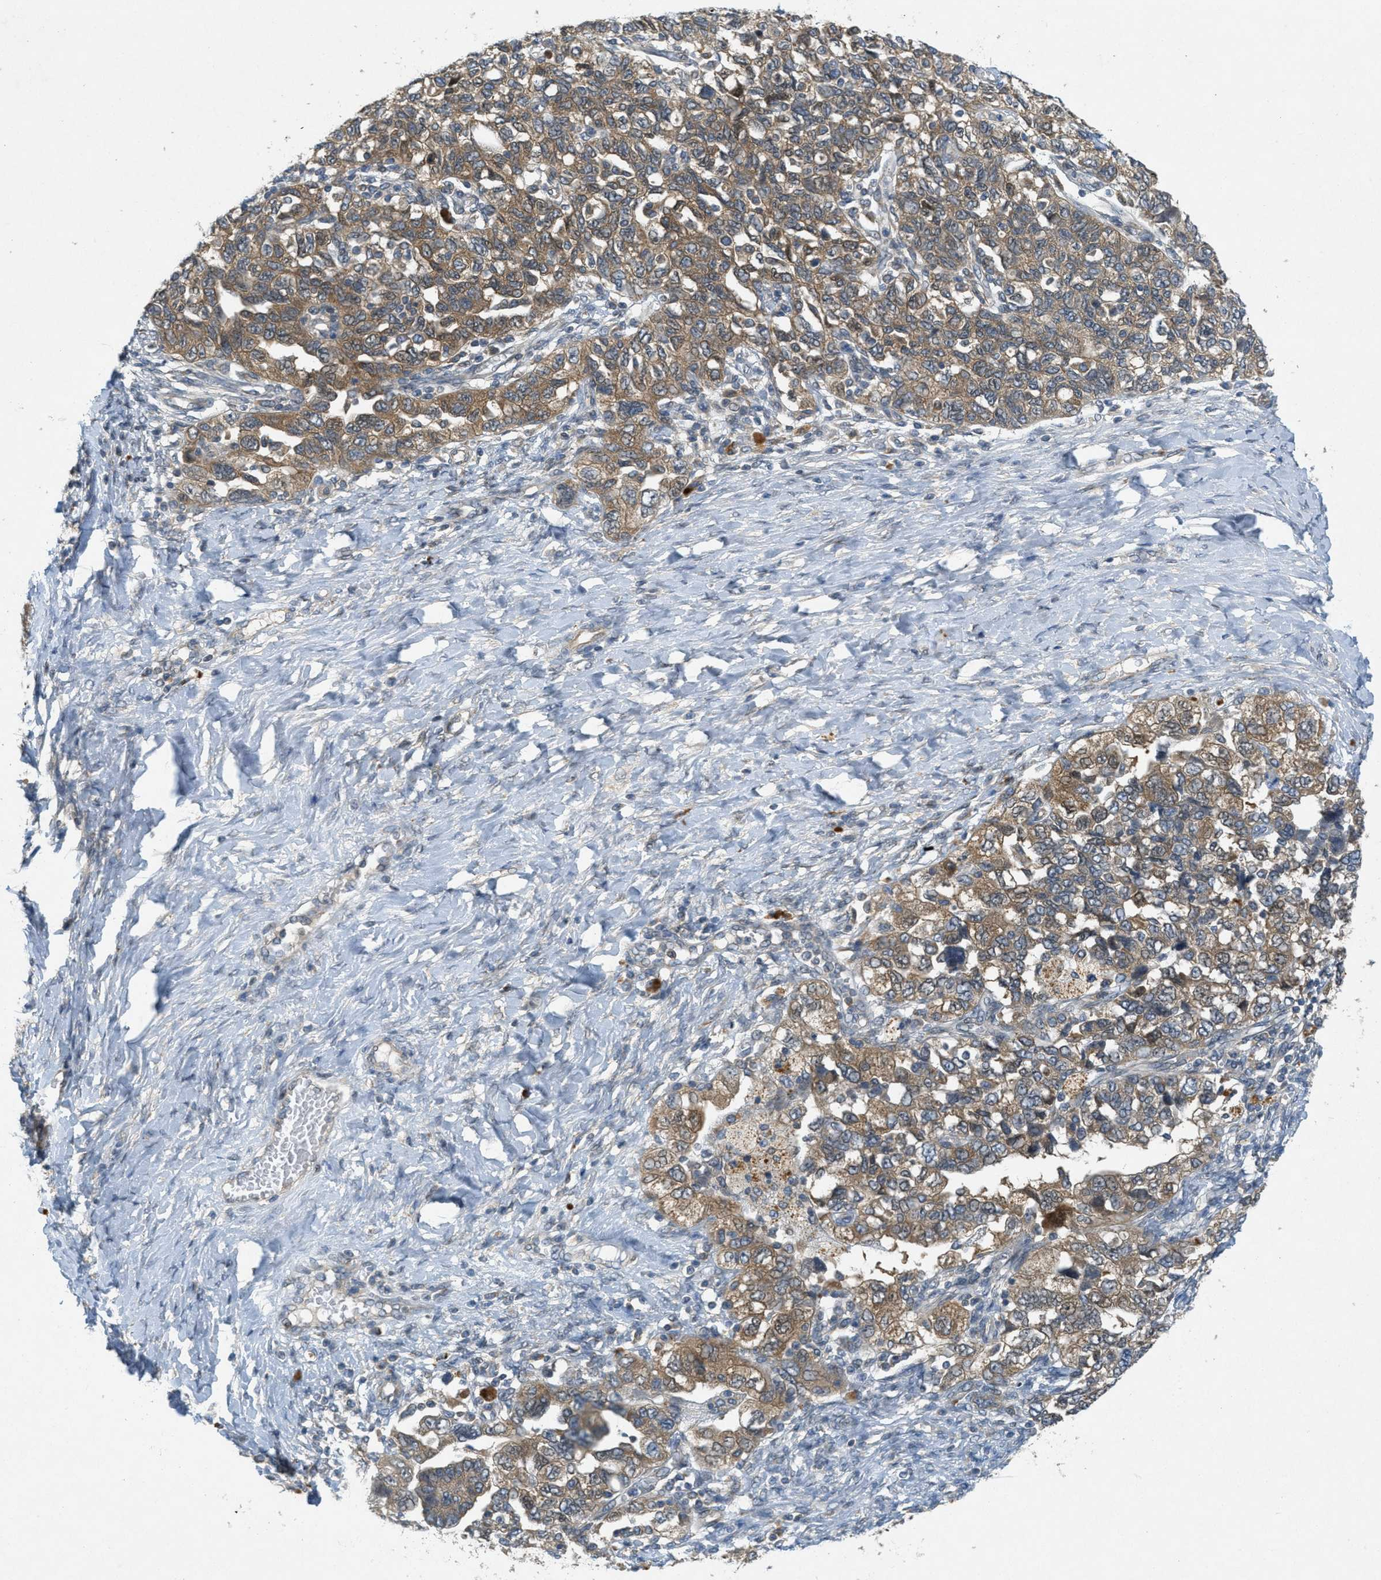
{"staining": {"intensity": "moderate", "quantity": ">75%", "location": "cytoplasmic/membranous"}, "tissue": "ovarian cancer", "cell_type": "Tumor cells", "image_type": "cancer", "snomed": [{"axis": "morphology", "description": "Carcinoma, NOS"}, {"axis": "morphology", "description": "Cystadenocarcinoma, serous, NOS"}, {"axis": "topography", "description": "Ovary"}], "caption": "Human ovarian cancer (carcinoma) stained with a protein marker shows moderate staining in tumor cells.", "gene": "SIGMAR1", "patient": {"sex": "female", "age": 69}}